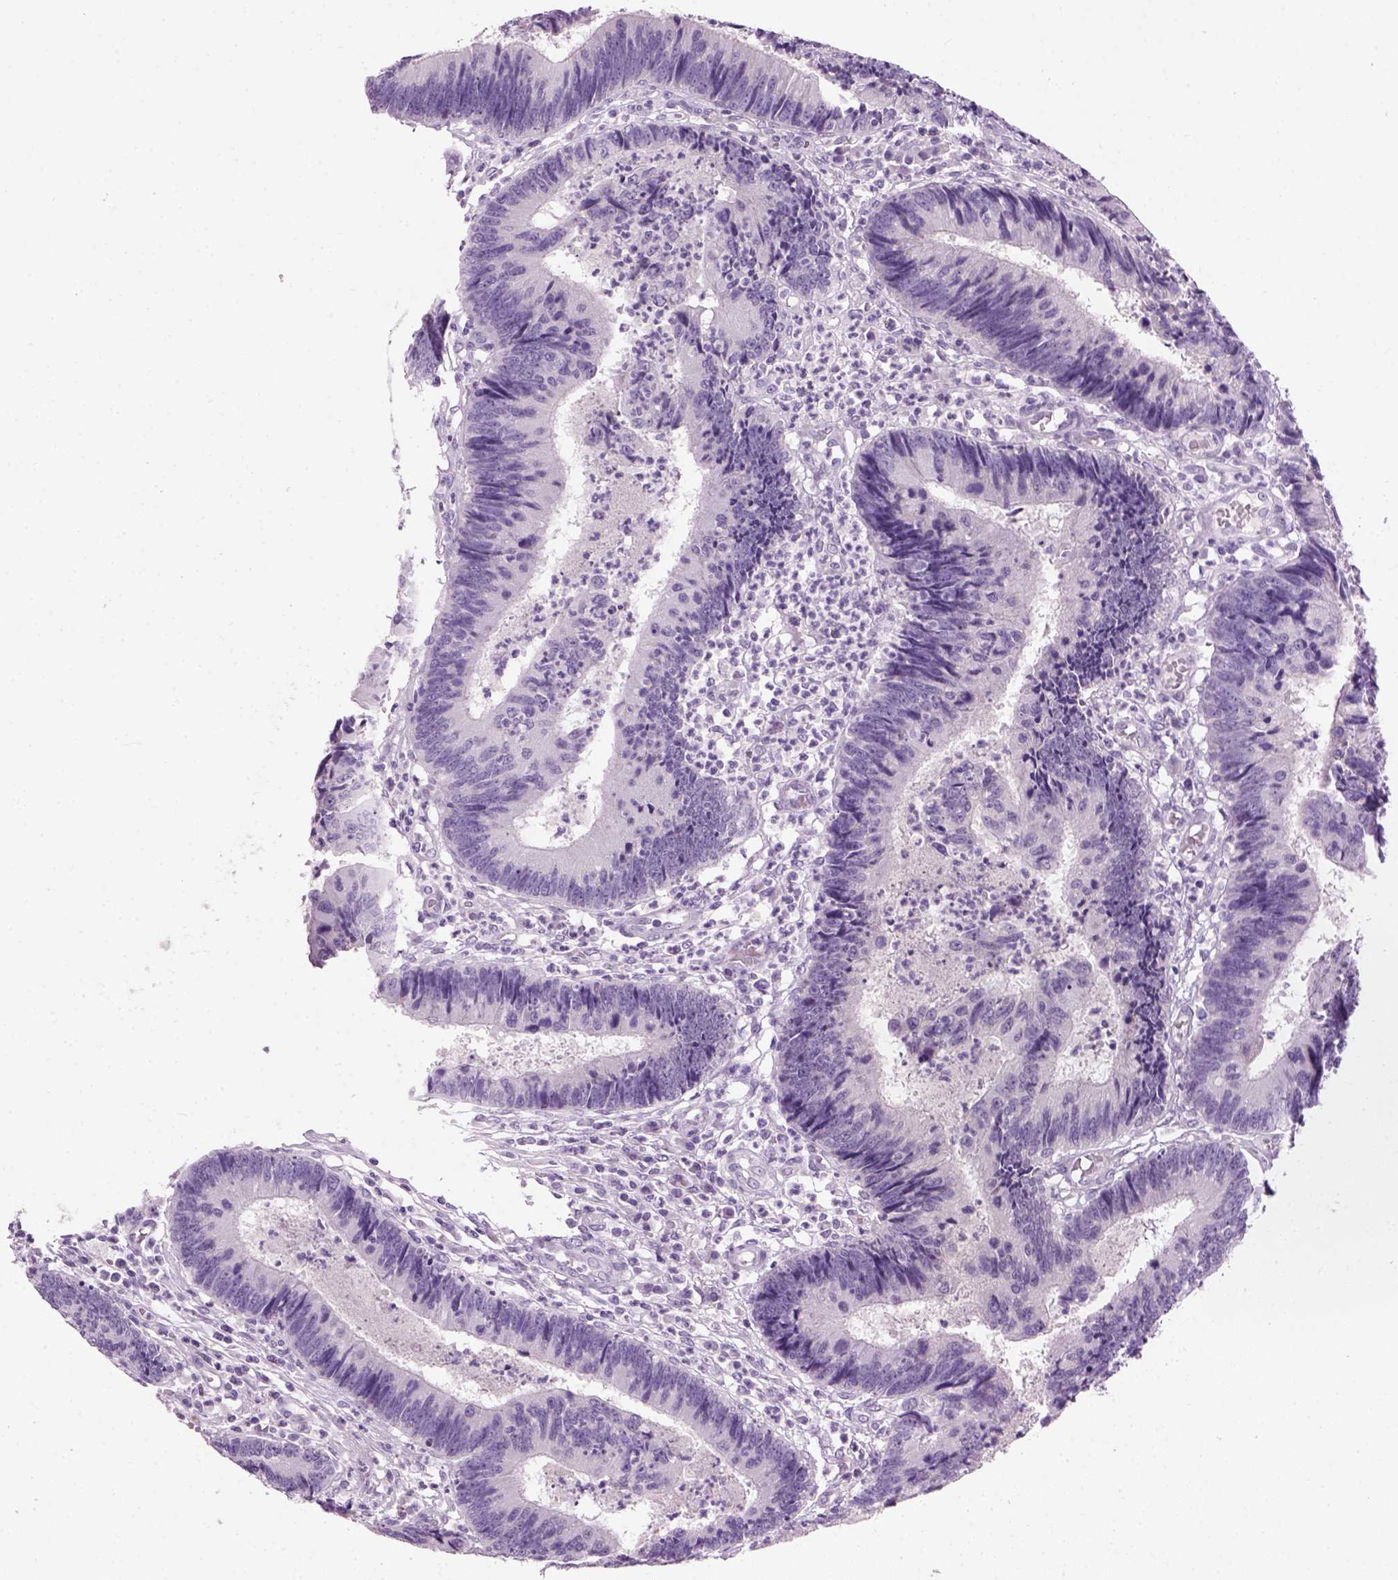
{"staining": {"intensity": "negative", "quantity": "none", "location": "none"}, "tissue": "colorectal cancer", "cell_type": "Tumor cells", "image_type": "cancer", "snomed": [{"axis": "morphology", "description": "Adenocarcinoma, NOS"}, {"axis": "topography", "description": "Colon"}], "caption": "Immunohistochemistry (IHC) of colorectal cancer (adenocarcinoma) shows no staining in tumor cells. (DAB (3,3'-diaminobenzidine) IHC with hematoxylin counter stain).", "gene": "GABRB2", "patient": {"sex": "female", "age": 67}}